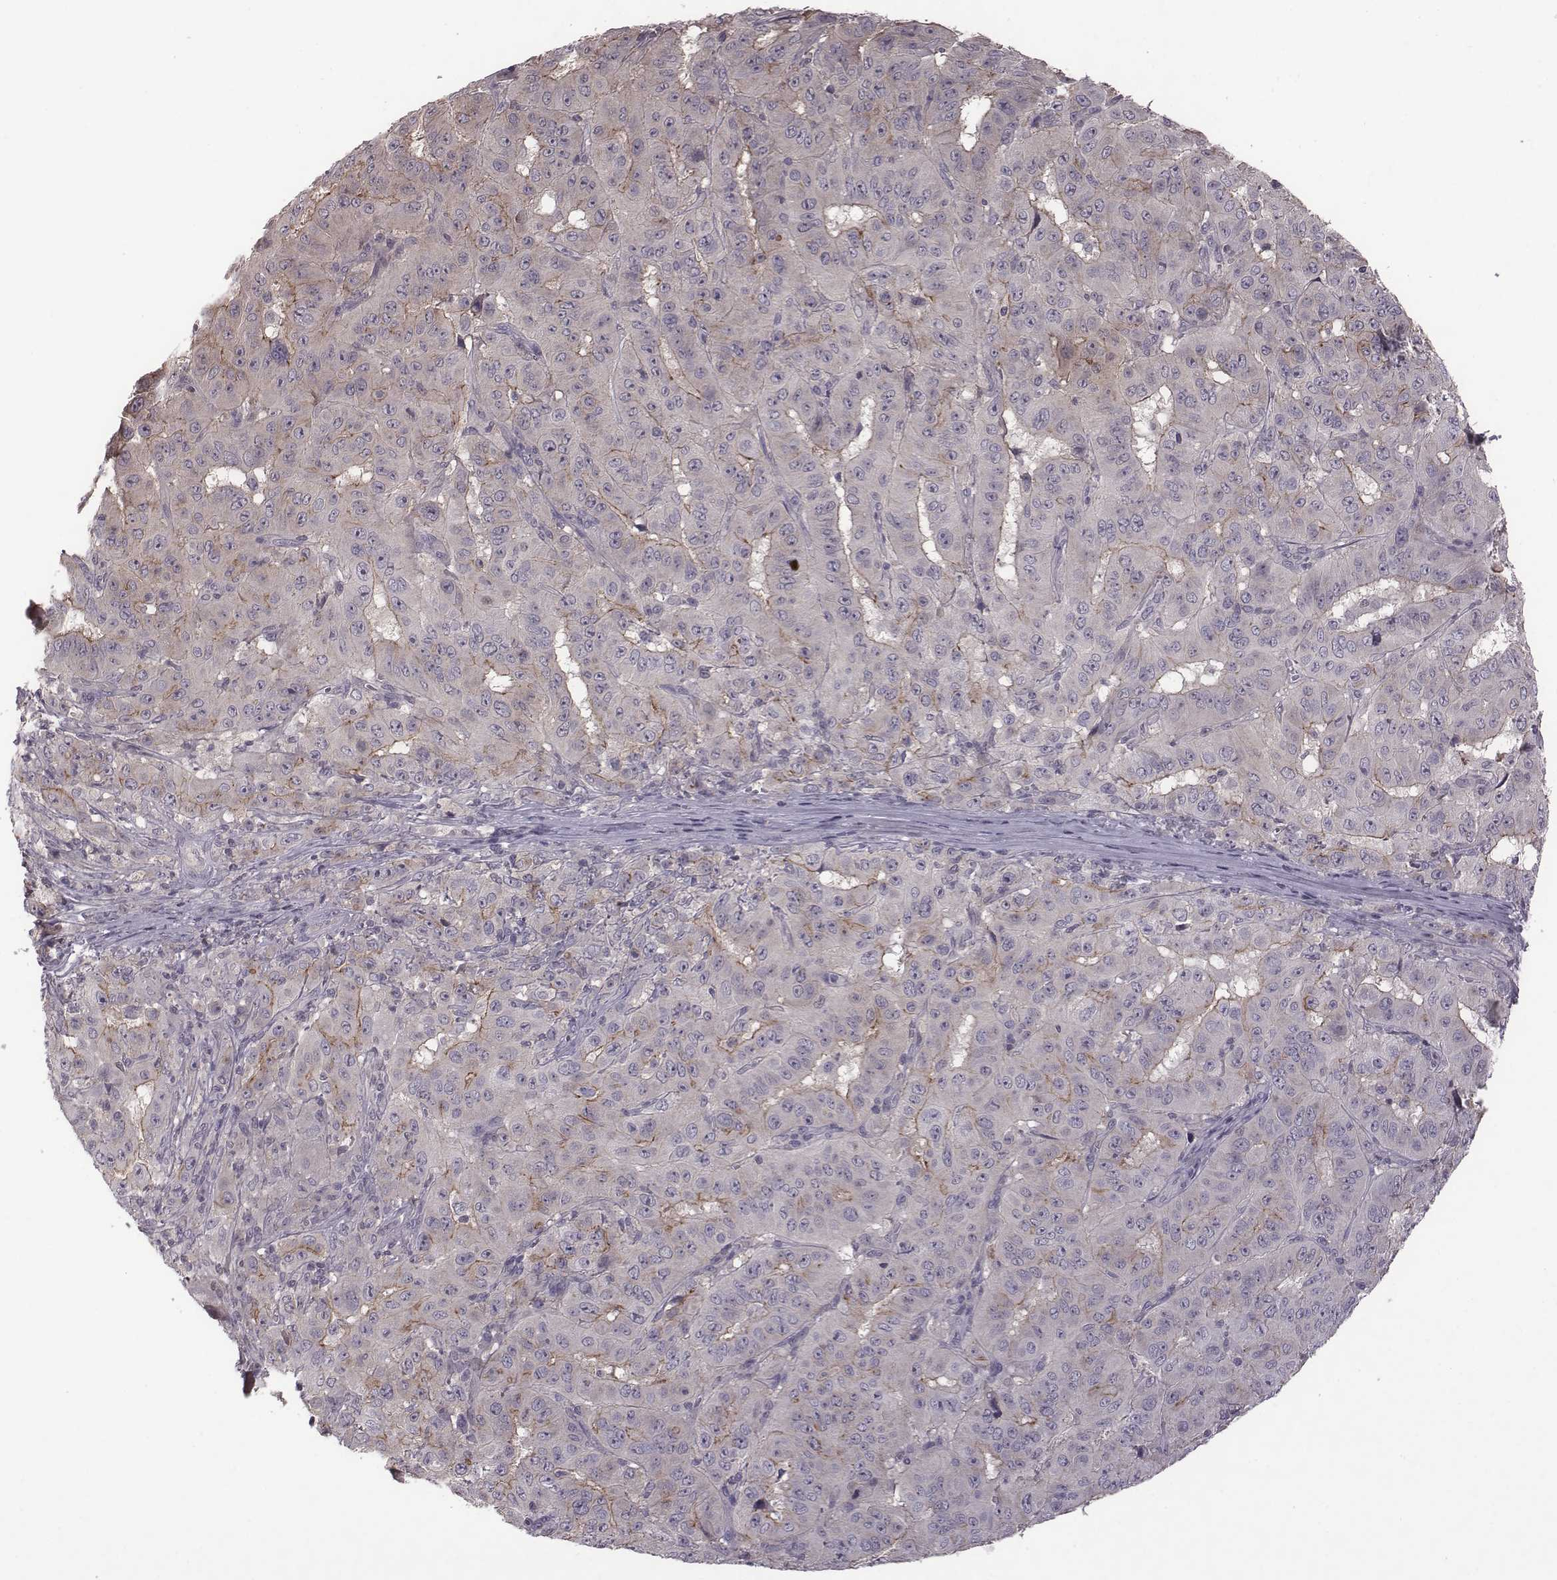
{"staining": {"intensity": "moderate", "quantity": ">75%", "location": "cytoplasmic/membranous"}, "tissue": "pancreatic cancer", "cell_type": "Tumor cells", "image_type": "cancer", "snomed": [{"axis": "morphology", "description": "Adenocarcinoma, NOS"}, {"axis": "topography", "description": "Pancreas"}], "caption": "Immunohistochemistry (IHC) staining of pancreatic adenocarcinoma, which demonstrates medium levels of moderate cytoplasmic/membranous staining in about >75% of tumor cells indicating moderate cytoplasmic/membranous protein staining. The staining was performed using DAB (3,3'-diaminobenzidine) (brown) for protein detection and nuclei were counterstained in hematoxylin (blue).", "gene": "BICDL1", "patient": {"sex": "male", "age": 63}}